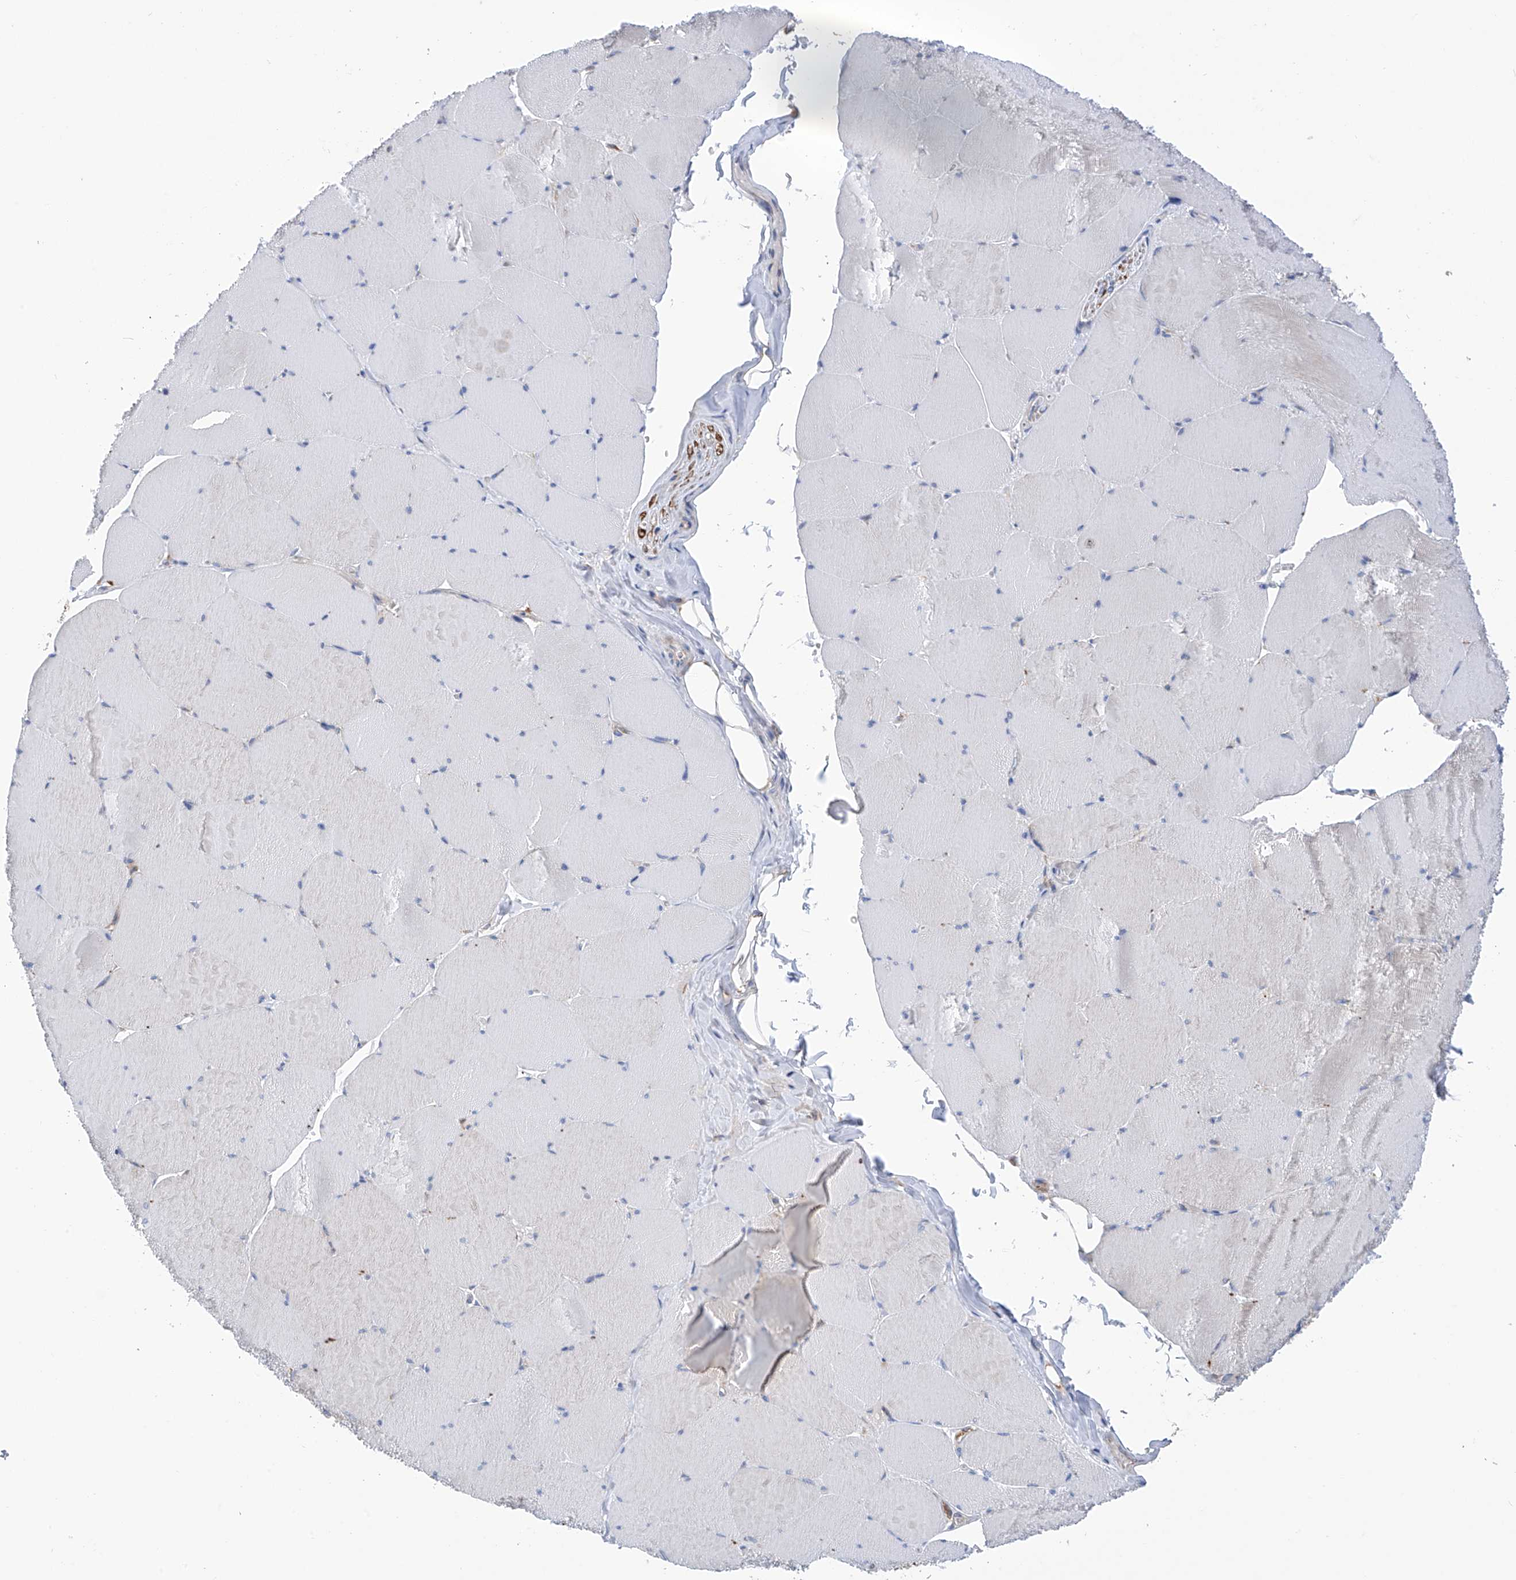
{"staining": {"intensity": "weak", "quantity": "<25%", "location": "cytoplasmic/membranous"}, "tissue": "skeletal muscle", "cell_type": "Myocytes", "image_type": "normal", "snomed": [{"axis": "morphology", "description": "Normal tissue, NOS"}, {"axis": "topography", "description": "Skeletal muscle"}, {"axis": "topography", "description": "Head-Neck"}], "caption": "Myocytes show no significant expression in unremarkable skeletal muscle.", "gene": "P2RX7", "patient": {"sex": "male", "age": 66}}